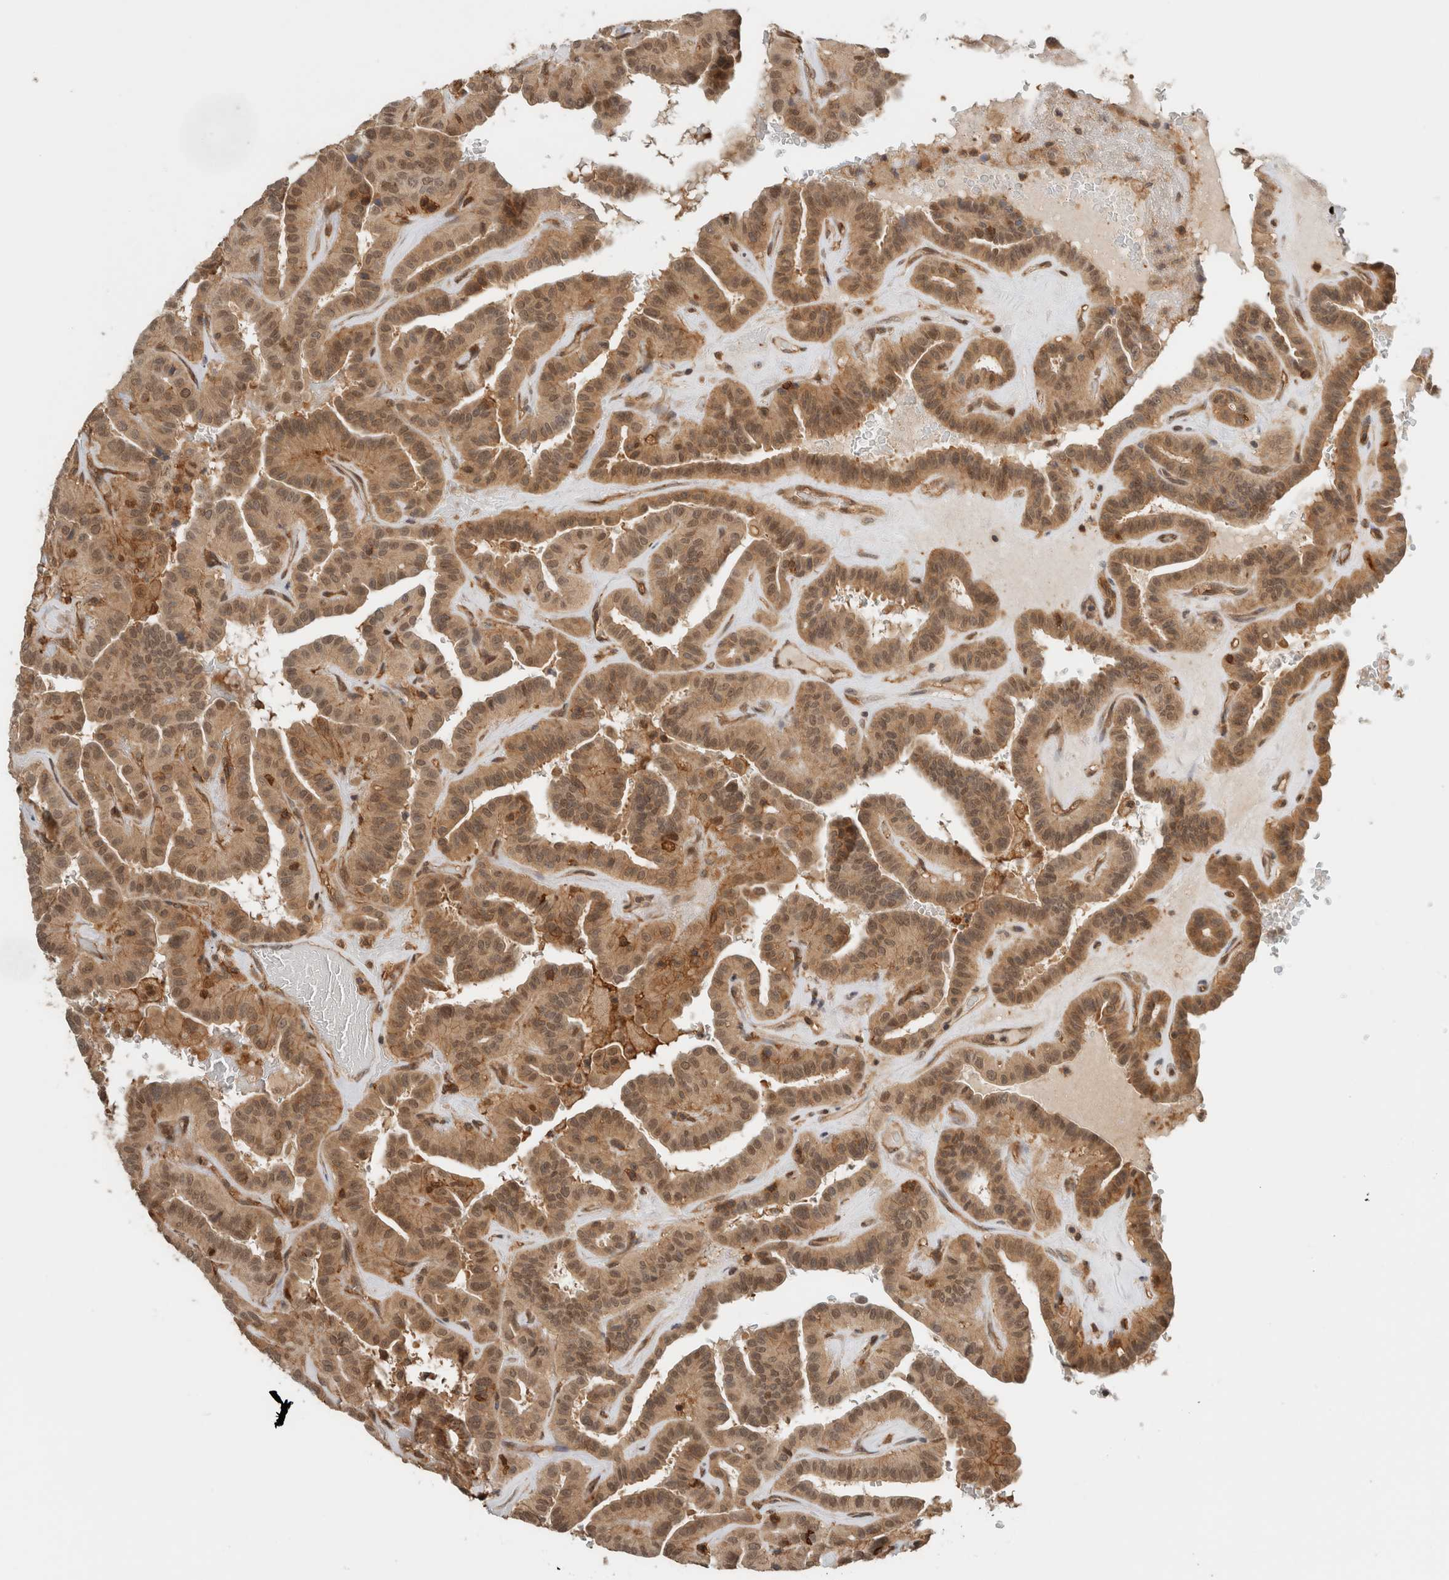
{"staining": {"intensity": "moderate", "quantity": ">75%", "location": "cytoplasmic/membranous,nuclear"}, "tissue": "thyroid cancer", "cell_type": "Tumor cells", "image_type": "cancer", "snomed": [{"axis": "morphology", "description": "Papillary adenocarcinoma, NOS"}, {"axis": "topography", "description": "Thyroid gland"}], "caption": "IHC histopathology image of neoplastic tissue: human thyroid papillary adenocarcinoma stained using immunohistochemistry reveals medium levels of moderate protein expression localized specifically in the cytoplasmic/membranous and nuclear of tumor cells, appearing as a cytoplasmic/membranous and nuclear brown color.", "gene": "PFDN4", "patient": {"sex": "male", "age": 77}}